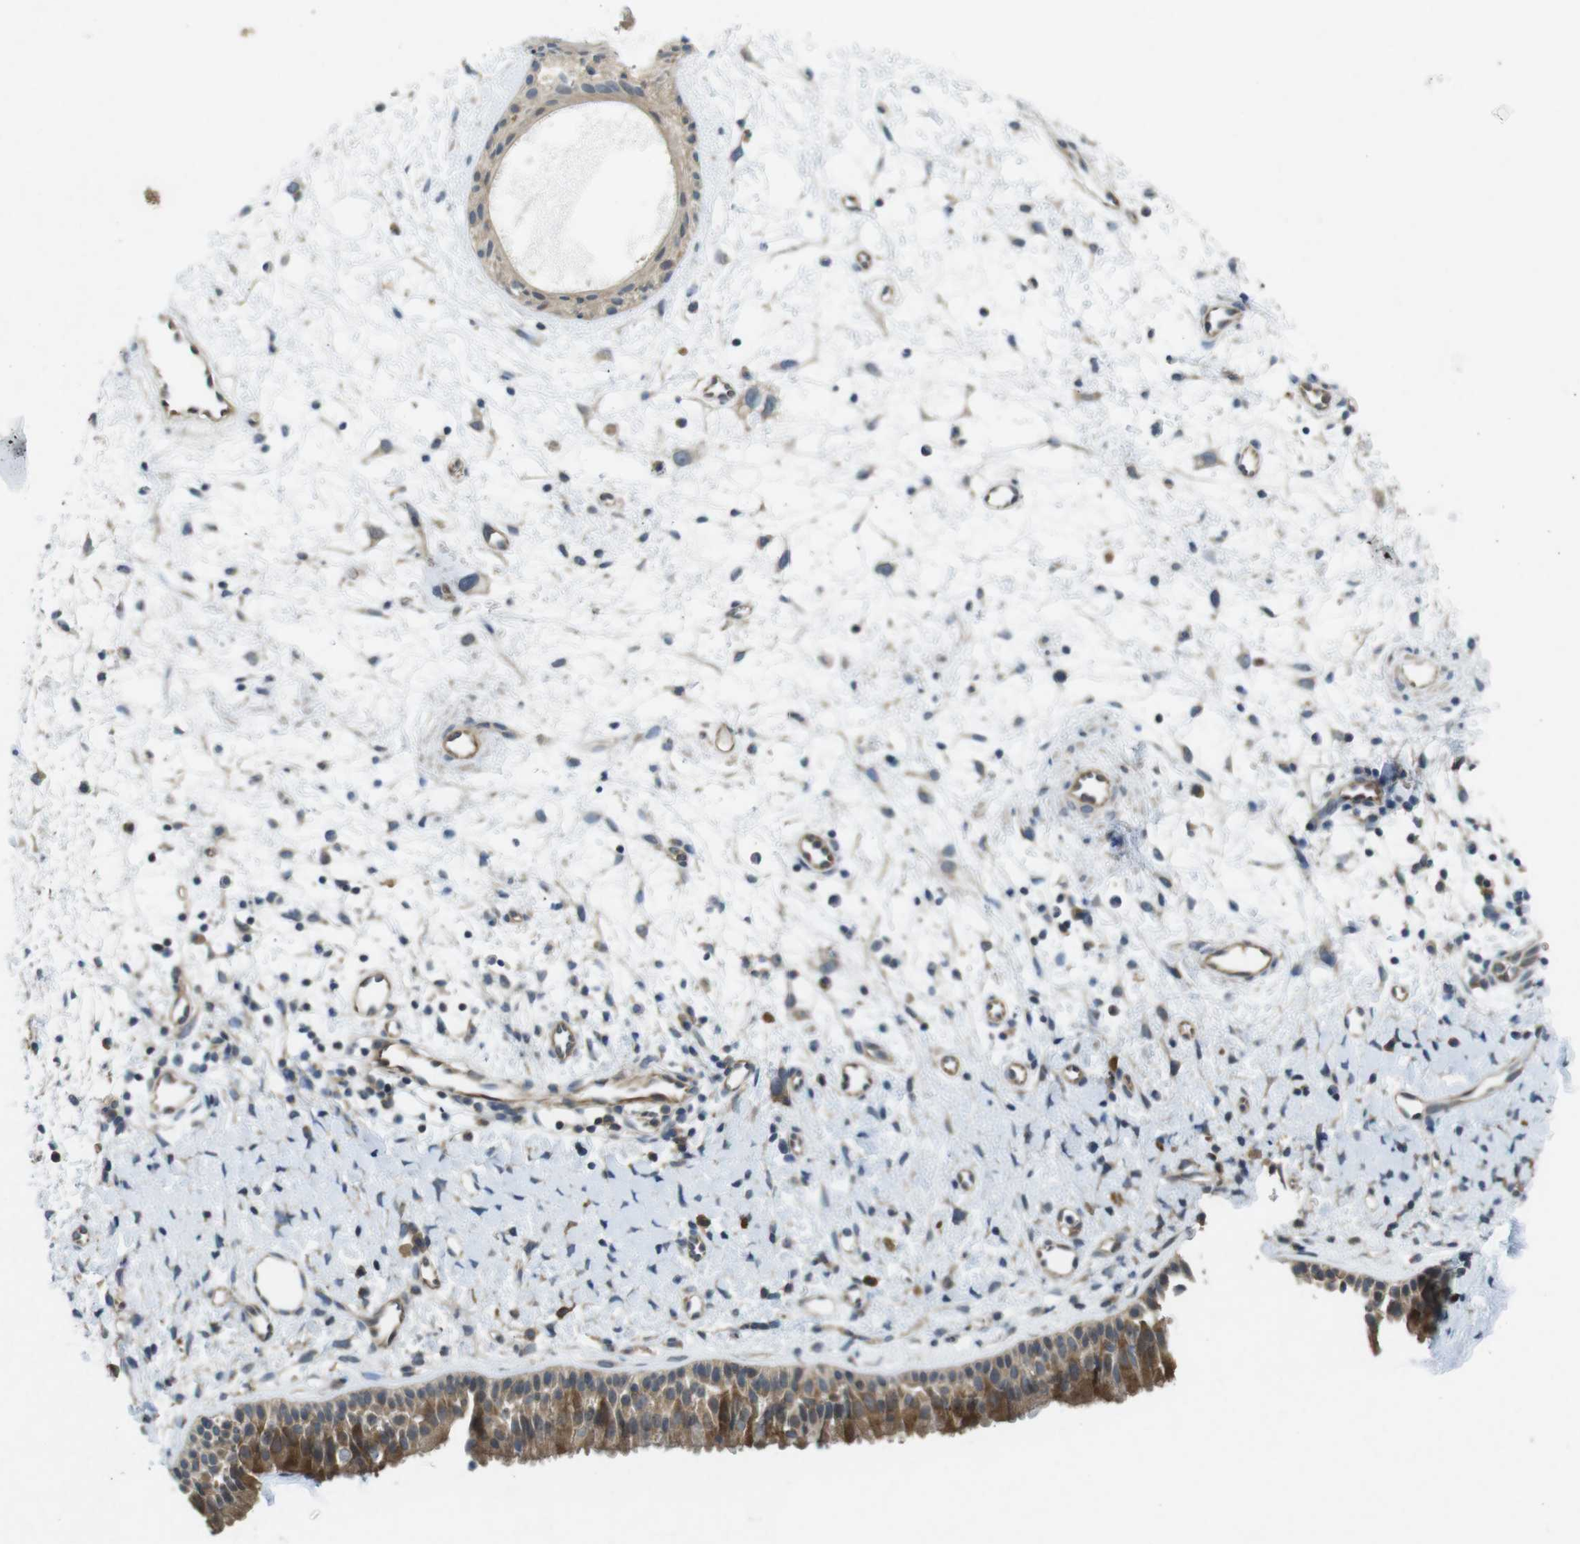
{"staining": {"intensity": "moderate", "quantity": ">75%", "location": "cytoplasmic/membranous"}, "tissue": "nasopharynx", "cell_type": "Respiratory epithelial cells", "image_type": "normal", "snomed": [{"axis": "morphology", "description": "Normal tissue, NOS"}, {"axis": "topography", "description": "Nasopharynx"}], "caption": "About >75% of respiratory epithelial cells in benign human nasopharynx reveal moderate cytoplasmic/membranous protein expression as visualized by brown immunohistochemical staining.", "gene": "SUGT1", "patient": {"sex": "male", "age": 22}}